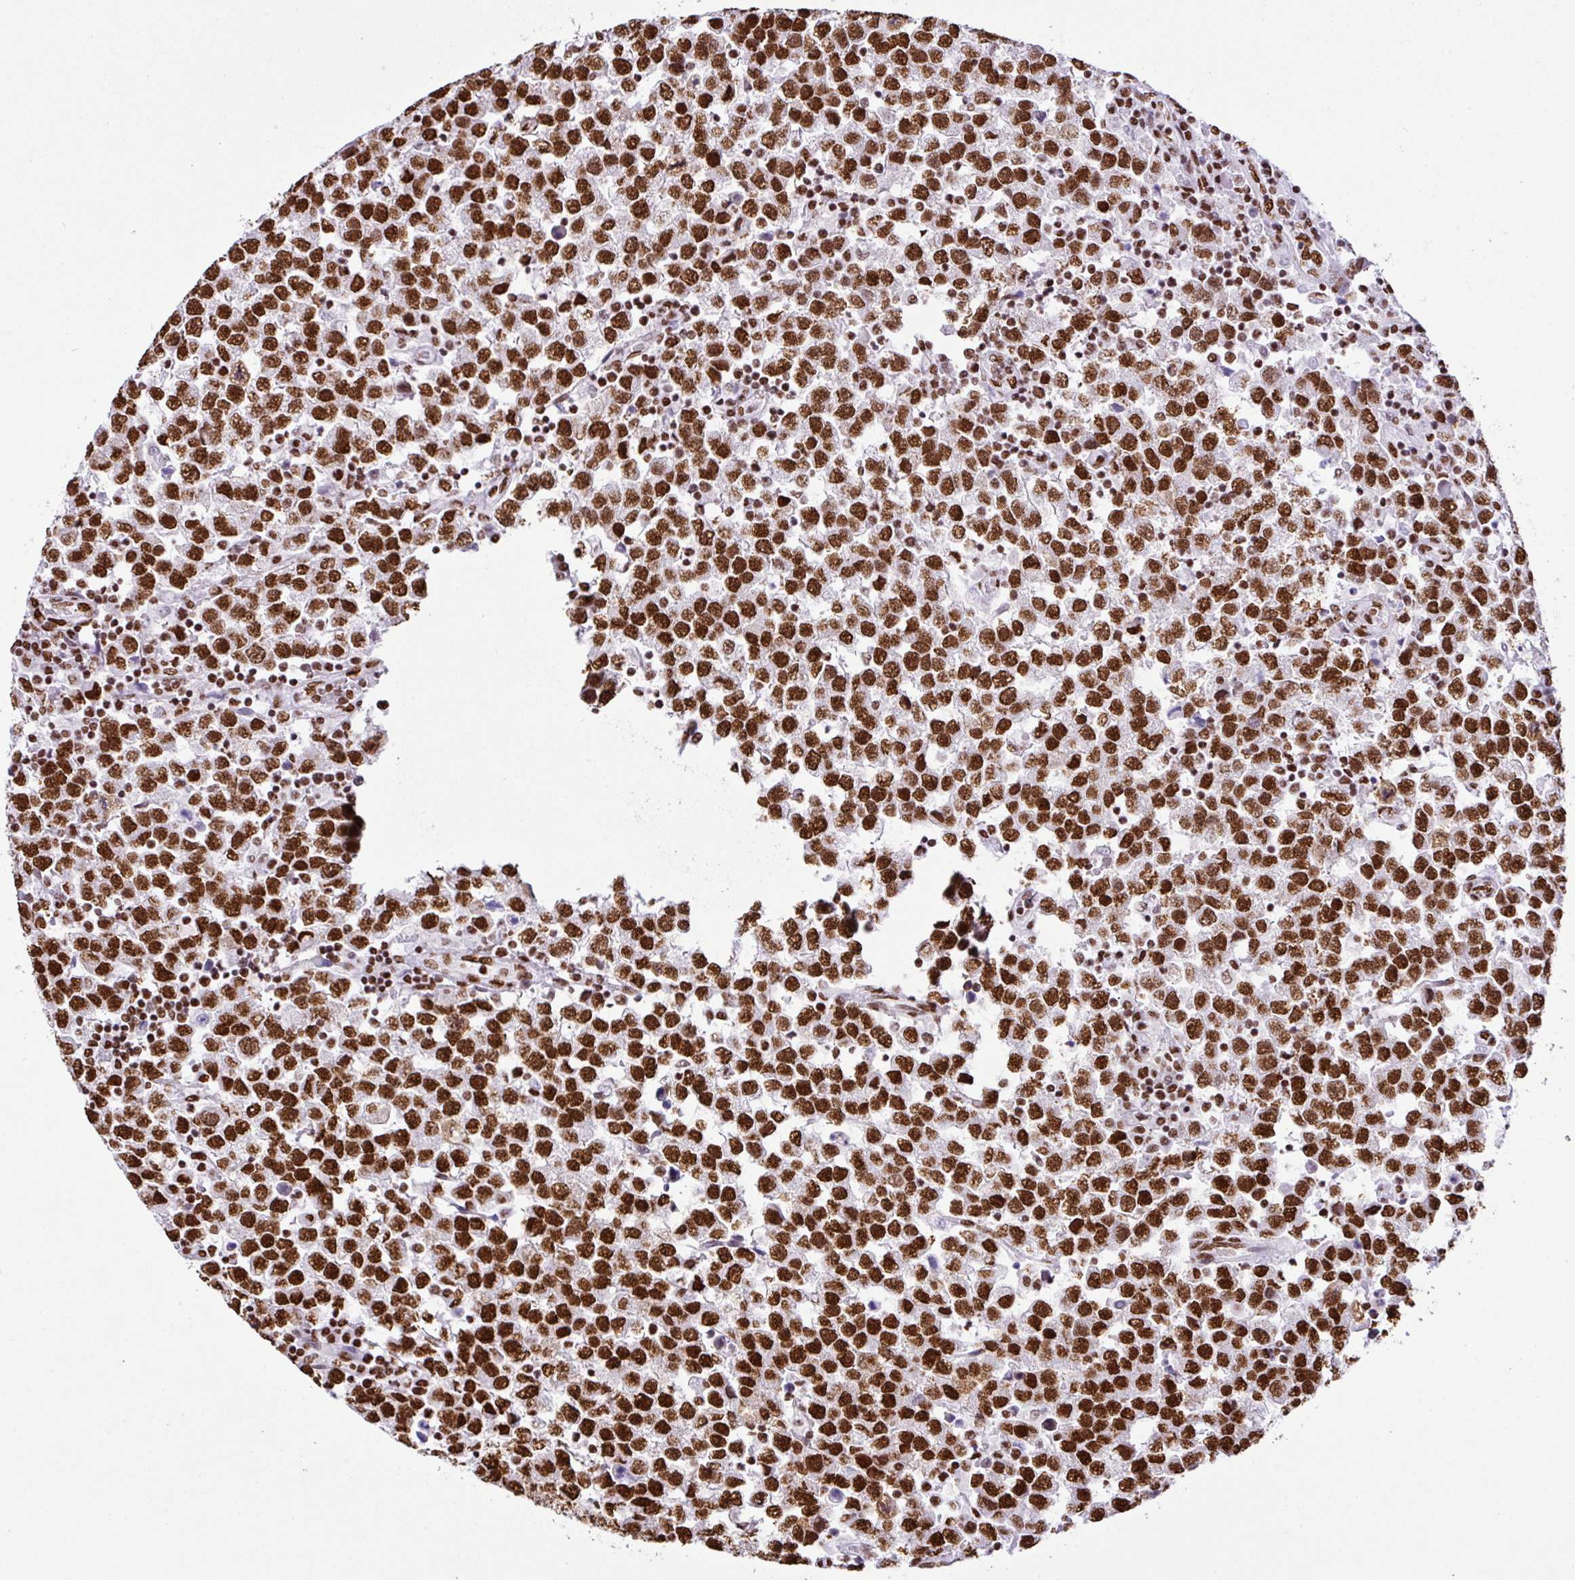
{"staining": {"intensity": "strong", "quantity": ">75%", "location": "nuclear"}, "tissue": "testis cancer", "cell_type": "Tumor cells", "image_type": "cancer", "snomed": [{"axis": "morphology", "description": "Seminoma, NOS"}, {"axis": "topography", "description": "Testis"}], "caption": "Protein staining of testis cancer tissue demonstrates strong nuclear staining in about >75% of tumor cells.", "gene": "RARG", "patient": {"sex": "male", "age": 34}}